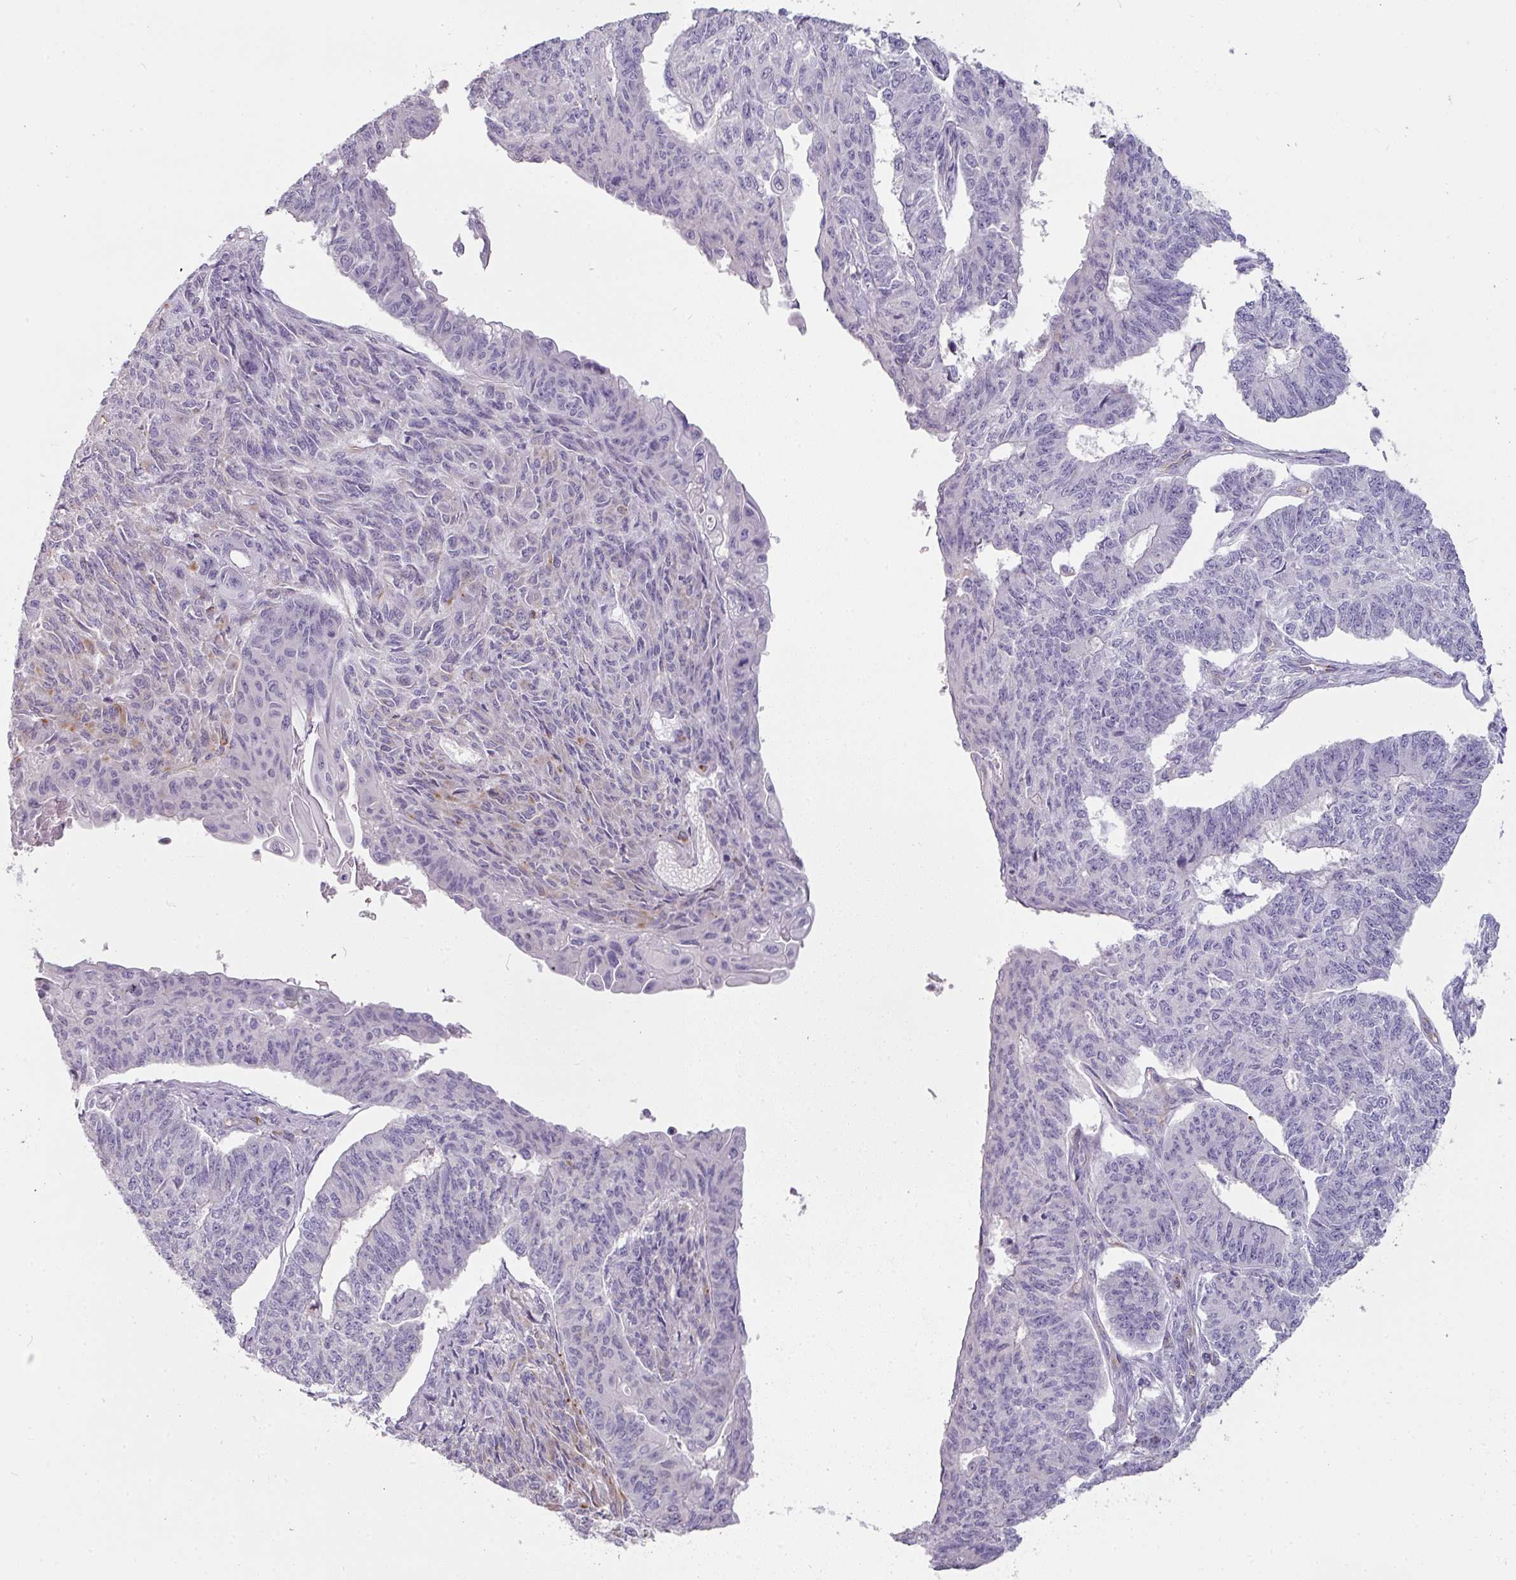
{"staining": {"intensity": "negative", "quantity": "none", "location": "none"}, "tissue": "endometrial cancer", "cell_type": "Tumor cells", "image_type": "cancer", "snomed": [{"axis": "morphology", "description": "Adenocarcinoma, NOS"}, {"axis": "topography", "description": "Endometrium"}], "caption": "This is an immunohistochemistry histopathology image of human endometrial cancer (adenocarcinoma). There is no positivity in tumor cells.", "gene": "SLC17A7", "patient": {"sex": "female", "age": 32}}